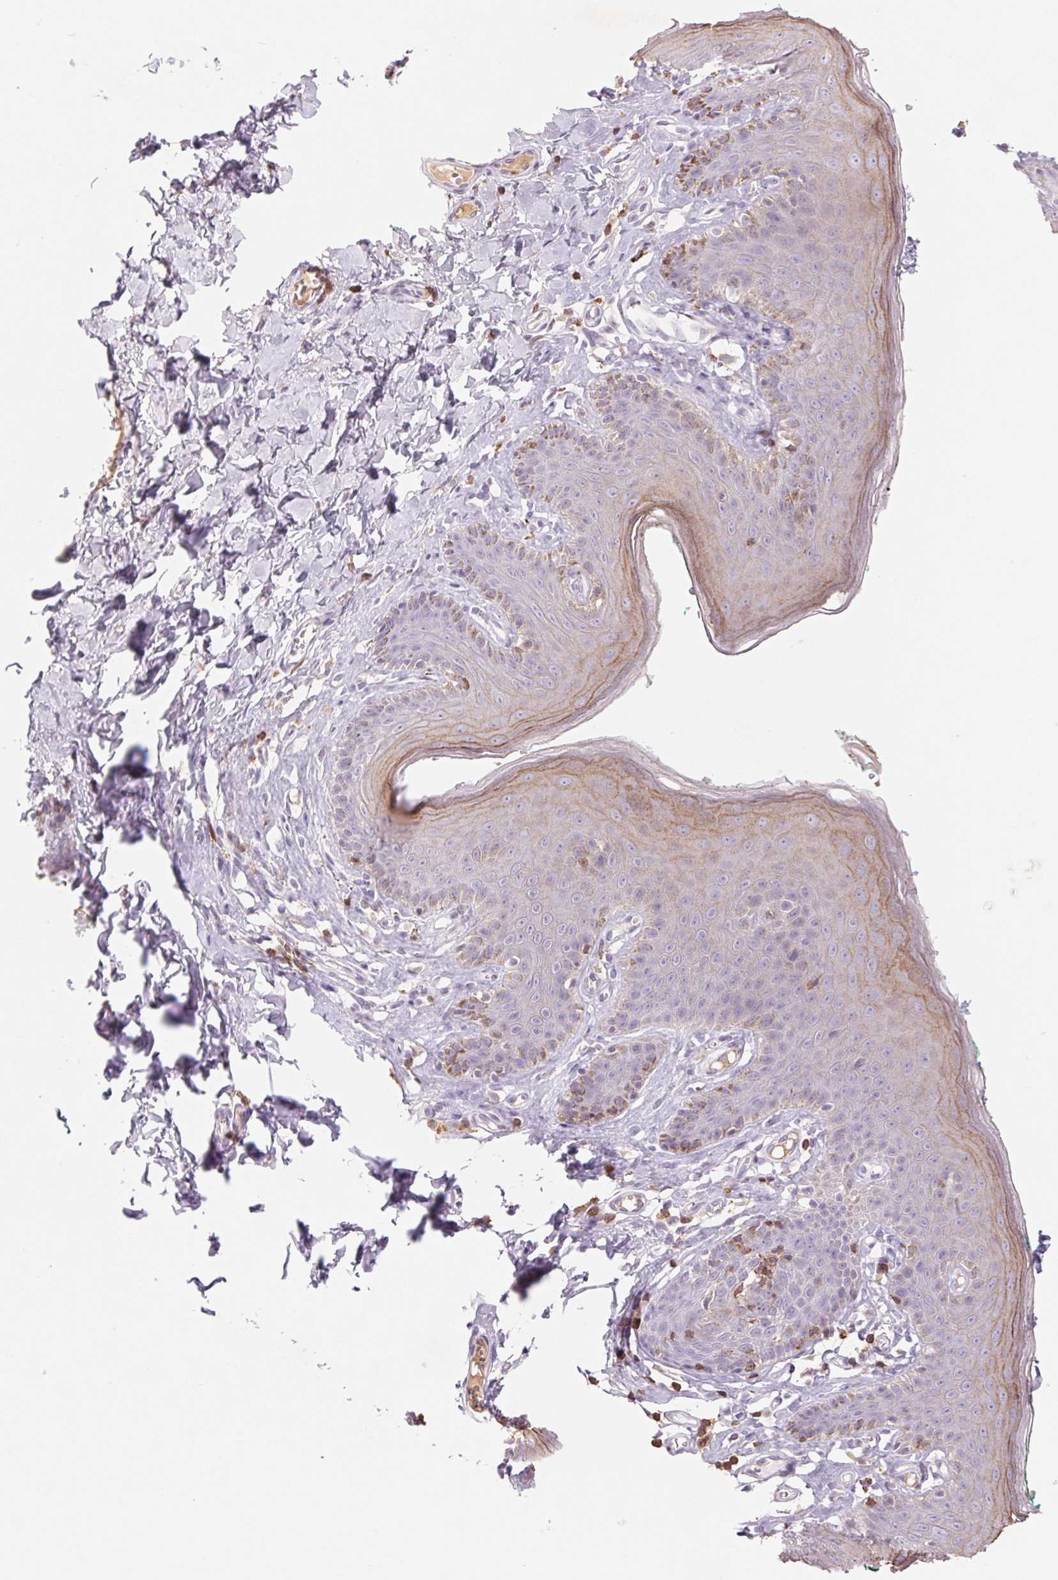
{"staining": {"intensity": "weak", "quantity": "<25%", "location": "cytoplasmic/membranous"}, "tissue": "skin", "cell_type": "Epidermal cells", "image_type": "normal", "snomed": [{"axis": "morphology", "description": "Normal tissue, NOS"}, {"axis": "topography", "description": "Vulva"}, {"axis": "topography", "description": "Peripheral nerve tissue"}], "caption": "Immunohistochemistry (IHC) micrograph of benign skin stained for a protein (brown), which displays no expression in epidermal cells. (Brightfield microscopy of DAB (3,3'-diaminobenzidine) immunohistochemistry at high magnification).", "gene": "KIF26A", "patient": {"sex": "female", "age": 66}}